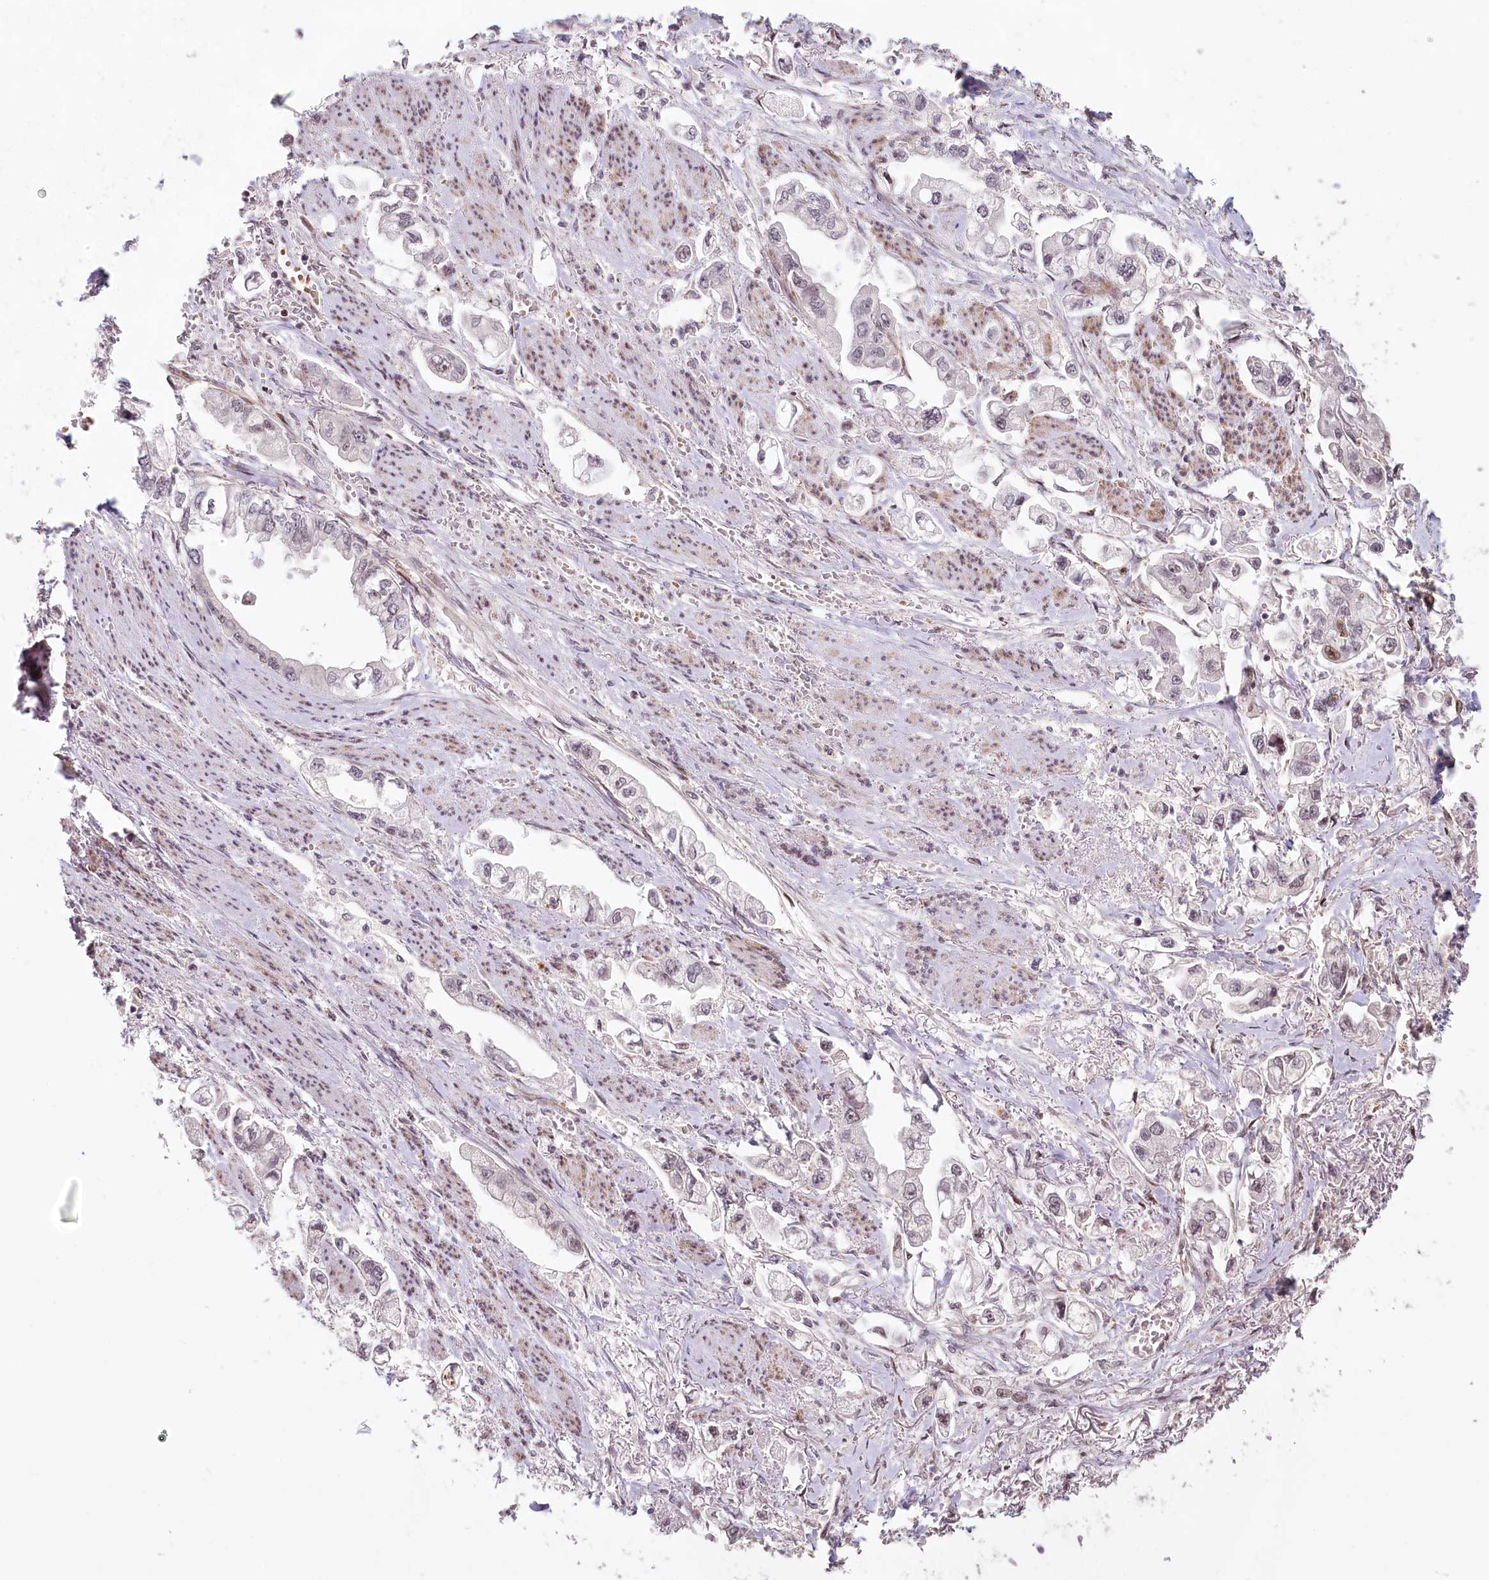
{"staining": {"intensity": "negative", "quantity": "none", "location": "none"}, "tissue": "stomach cancer", "cell_type": "Tumor cells", "image_type": "cancer", "snomed": [{"axis": "morphology", "description": "Adenocarcinoma, NOS"}, {"axis": "topography", "description": "Stomach"}], "caption": "This is an immunohistochemistry (IHC) image of stomach adenocarcinoma. There is no positivity in tumor cells.", "gene": "FAM204A", "patient": {"sex": "male", "age": 62}}